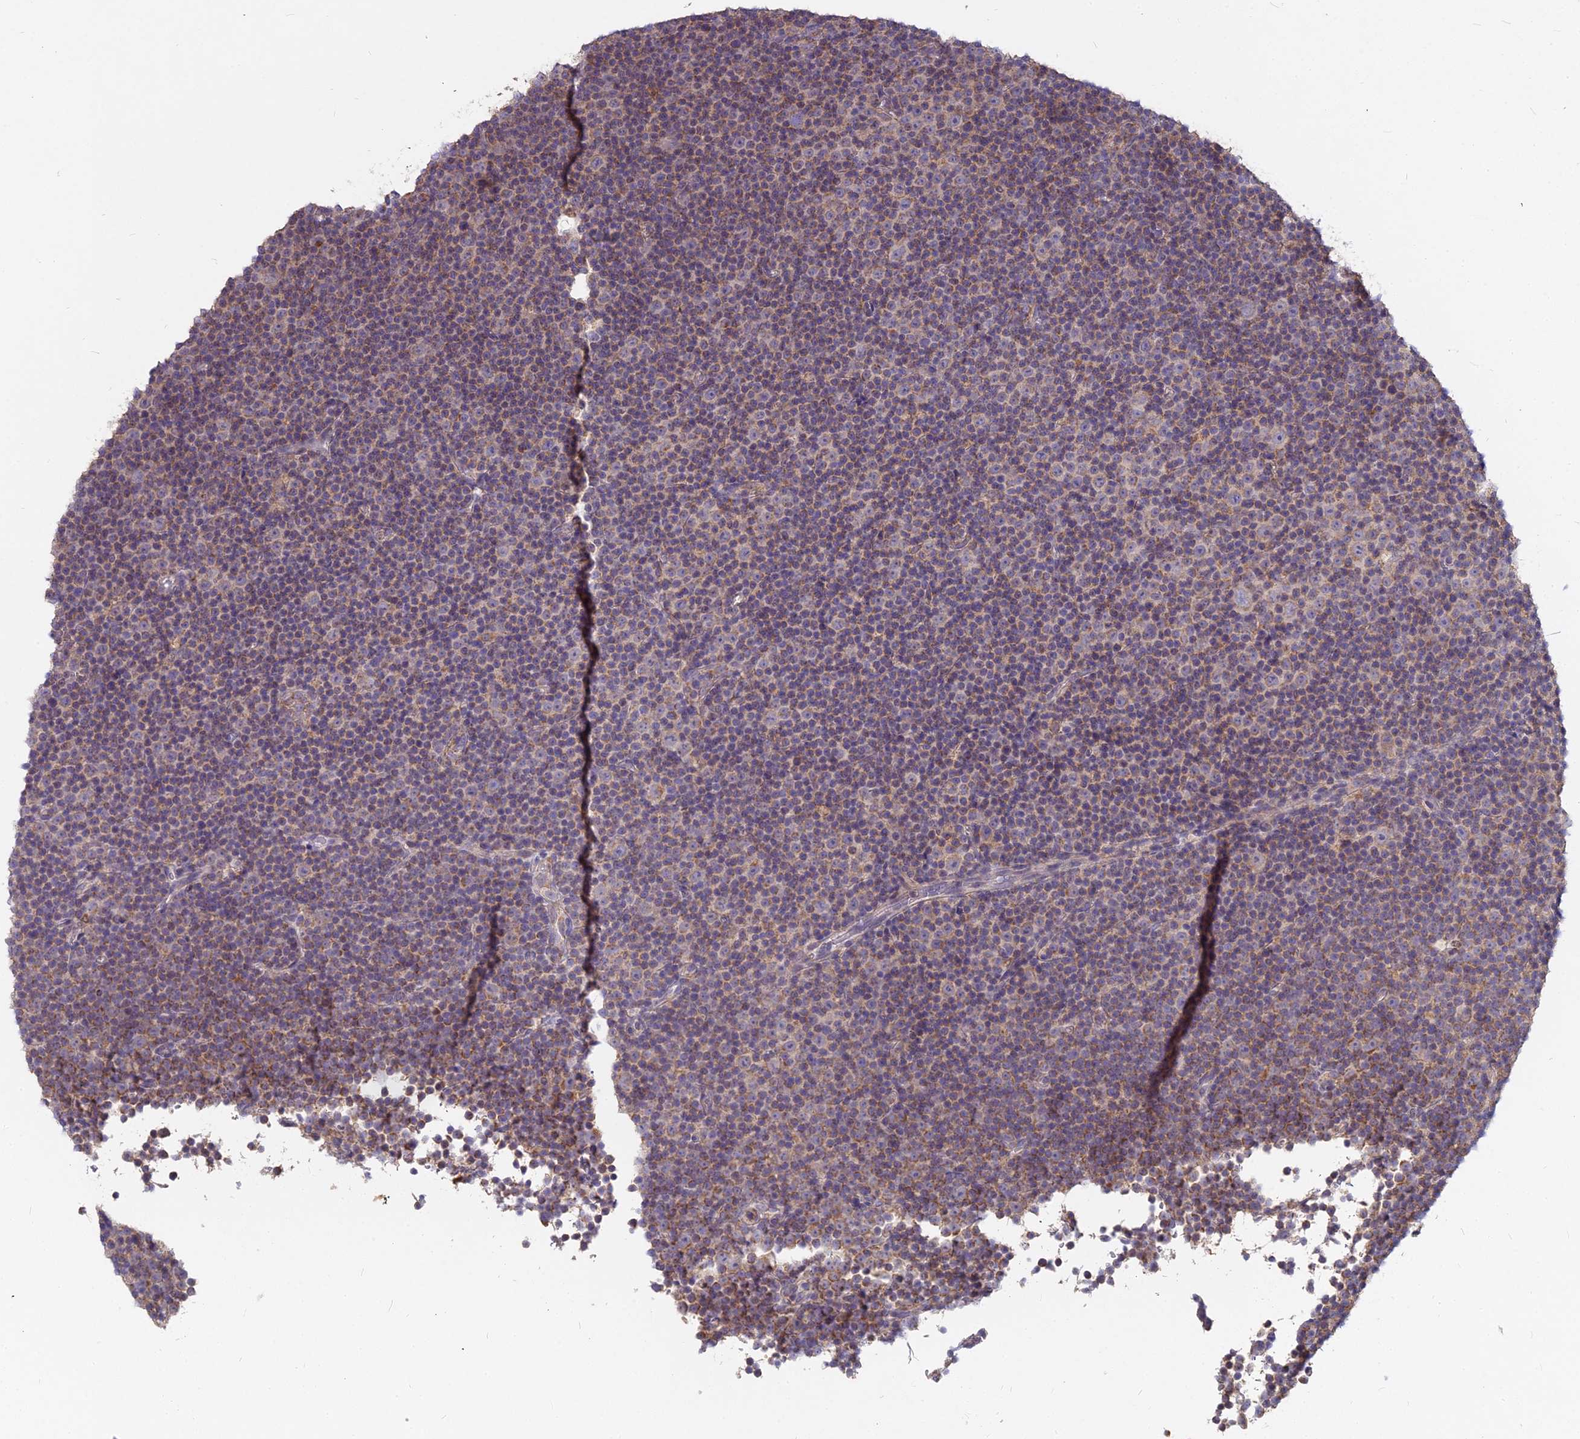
{"staining": {"intensity": "weak", "quantity": "25%-75%", "location": "cytoplasmic/membranous"}, "tissue": "lymphoma", "cell_type": "Tumor cells", "image_type": "cancer", "snomed": [{"axis": "morphology", "description": "Malignant lymphoma, non-Hodgkin's type, Low grade"}, {"axis": "topography", "description": "Lymph node"}], "caption": "High-power microscopy captured an IHC photomicrograph of low-grade malignant lymphoma, non-Hodgkin's type, revealing weak cytoplasmic/membranous staining in about 25%-75% of tumor cells.", "gene": "MICU2", "patient": {"sex": "female", "age": 67}}